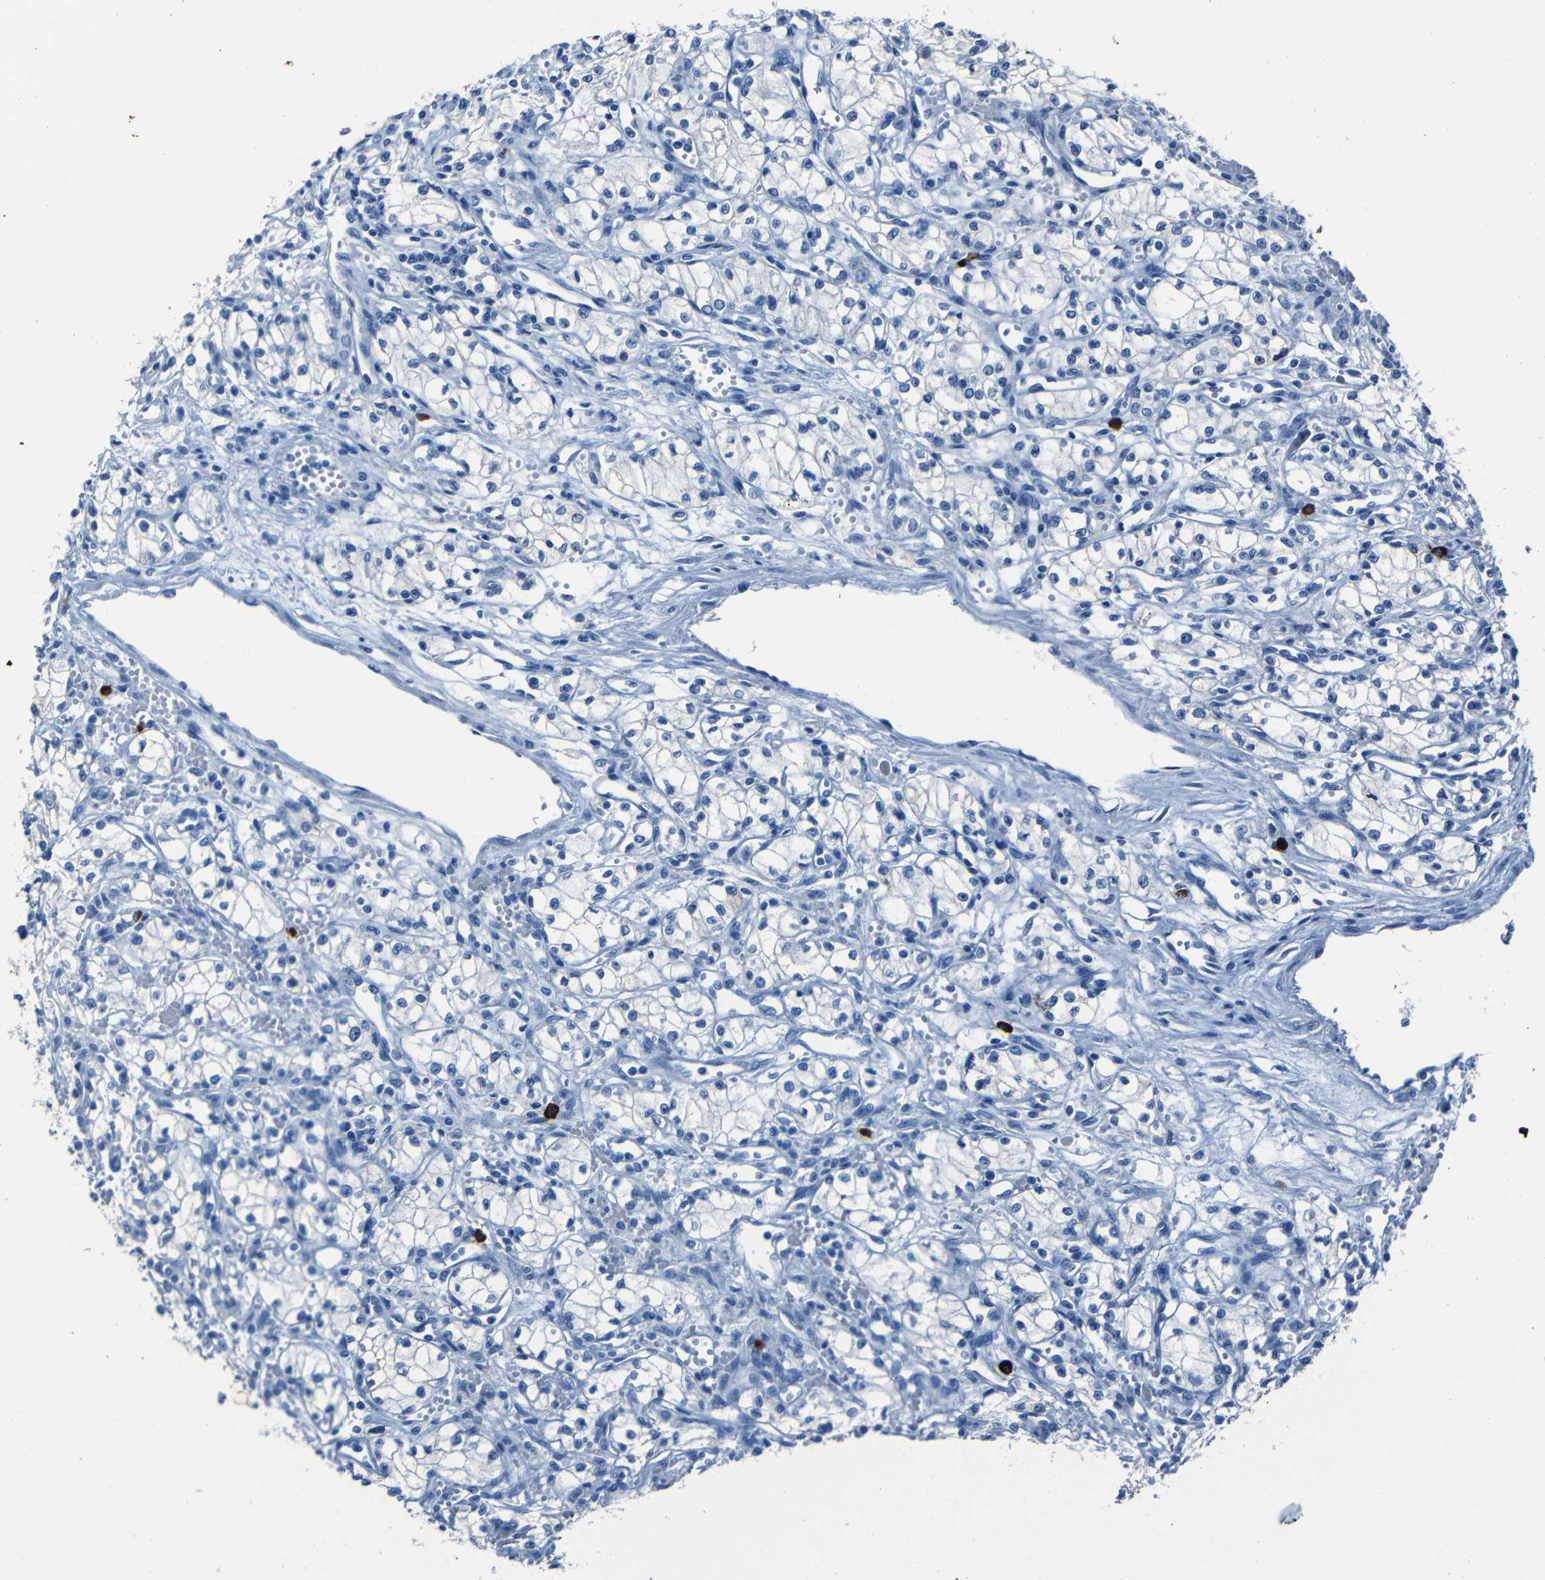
{"staining": {"intensity": "negative", "quantity": "none", "location": "none"}, "tissue": "renal cancer", "cell_type": "Tumor cells", "image_type": "cancer", "snomed": [{"axis": "morphology", "description": "Normal tissue, NOS"}, {"axis": "morphology", "description": "Adenocarcinoma, NOS"}, {"axis": "topography", "description": "Kidney"}], "caption": "High power microscopy histopathology image of an immunohistochemistry histopathology image of renal cancer (adenocarcinoma), revealing no significant staining in tumor cells.", "gene": "CLDN11", "patient": {"sex": "male", "age": 59}}